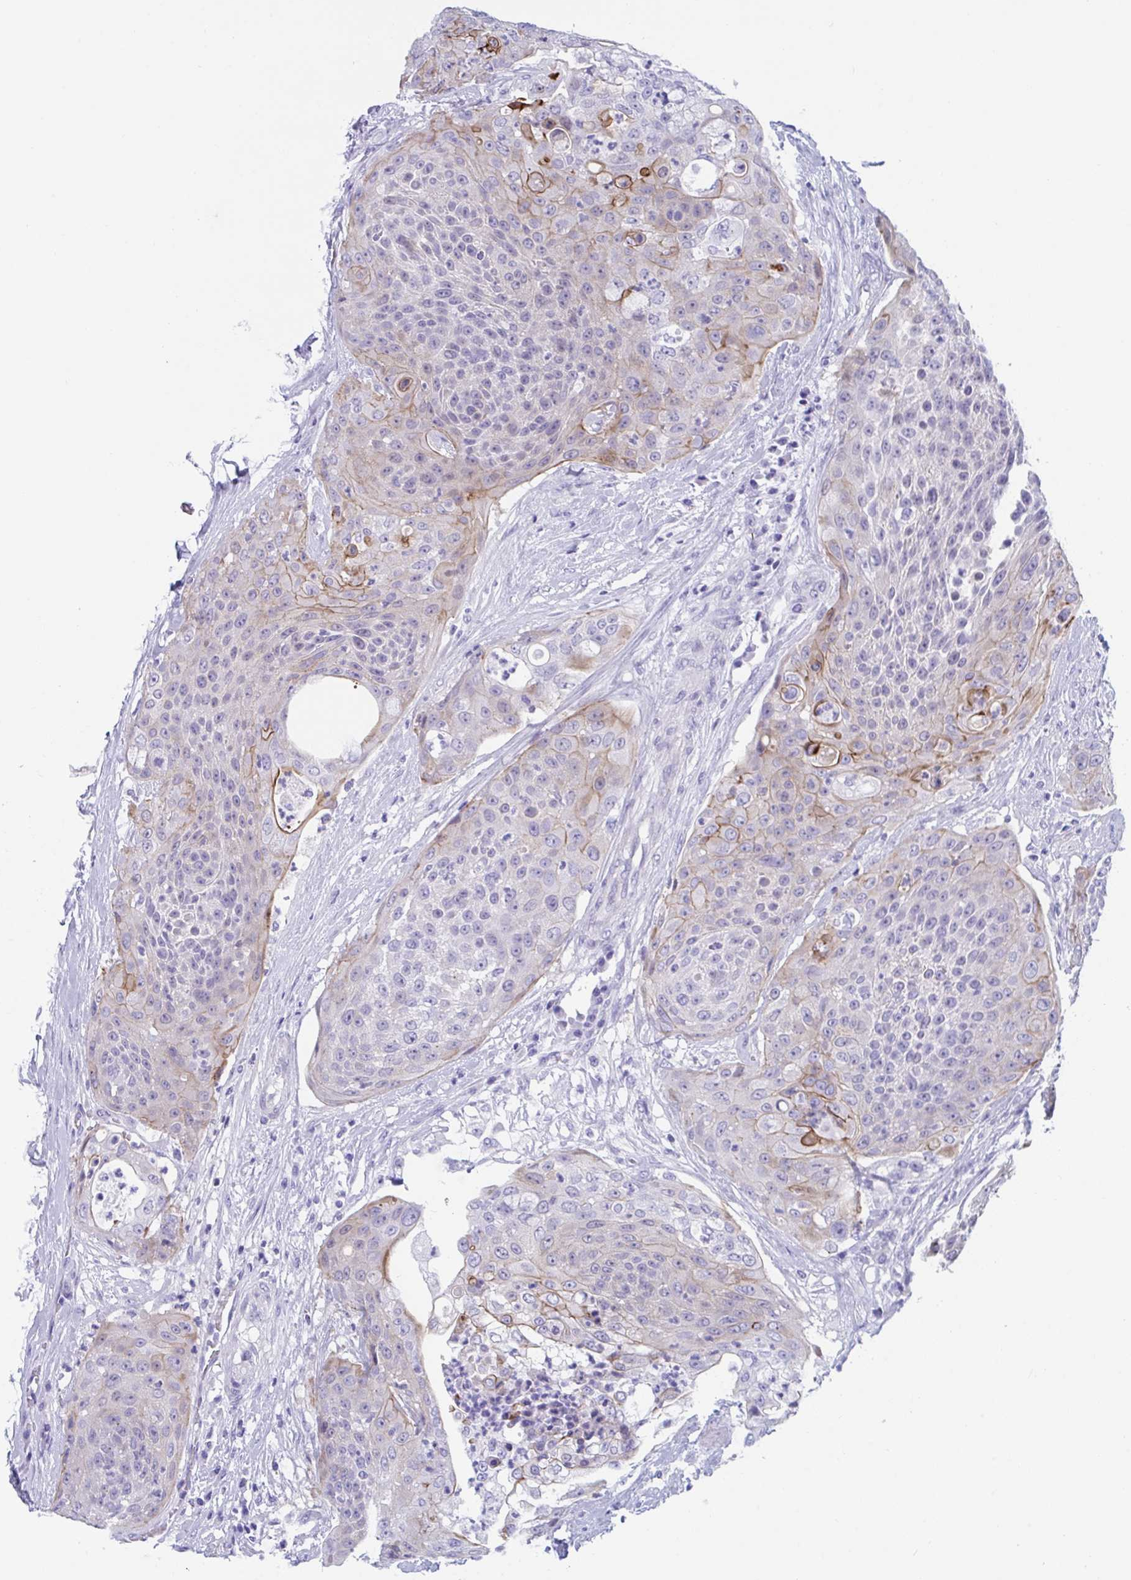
{"staining": {"intensity": "moderate", "quantity": "<25%", "location": "cytoplasmic/membranous"}, "tissue": "urothelial cancer", "cell_type": "Tumor cells", "image_type": "cancer", "snomed": [{"axis": "morphology", "description": "Urothelial carcinoma, High grade"}, {"axis": "topography", "description": "Urinary bladder"}], "caption": "Approximately <25% of tumor cells in human high-grade urothelial carcinoma demonstrate moderate cytoplasmic/membranous protein positivity as visualized by brown immunohistochemical staining.", "gene": "TTC30B", "patient": {"sex": "female", "age": 63}}